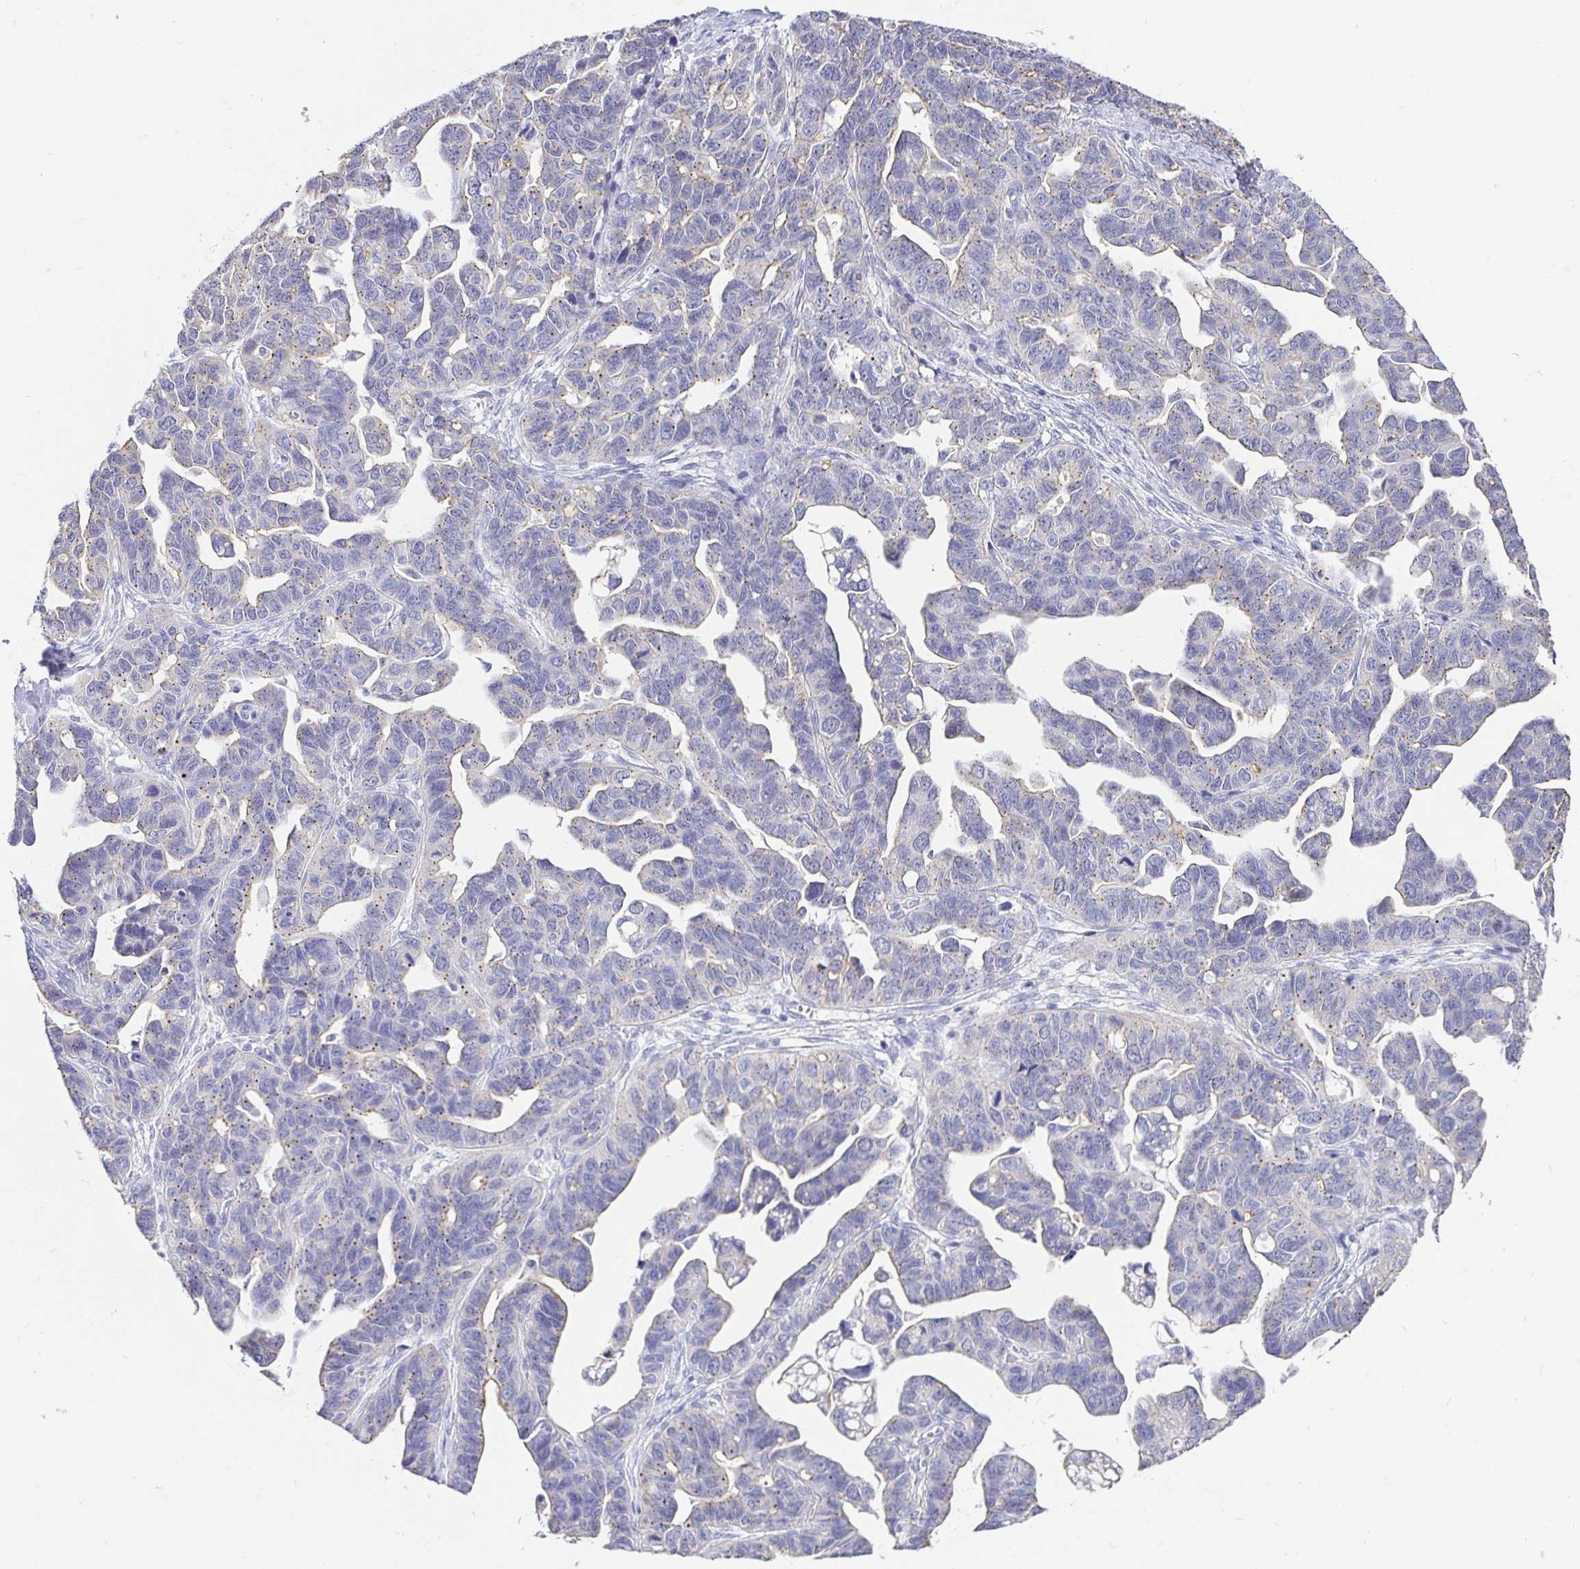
{"staining": {"intensity": "weak", "quantity": "<25%", "location": "cytoplasmic/membranous"}, "tissue": "ovarian cancer", "cell_type": "Tumor cells", "image_type": "cancer", "snomed": [{"axis": "morphology", "description": "Cystadenocarcinoma, serous, NOS"}, {"axis": "topography", "description": "Ovary"}], "caption": "Ovarian cancer (serous cystadenocarcinoma) stained for a protein using IHC shows no positivity tumor cells.", "gene": "EZHIP", "patient": {"sex": "female", "age": 69}}